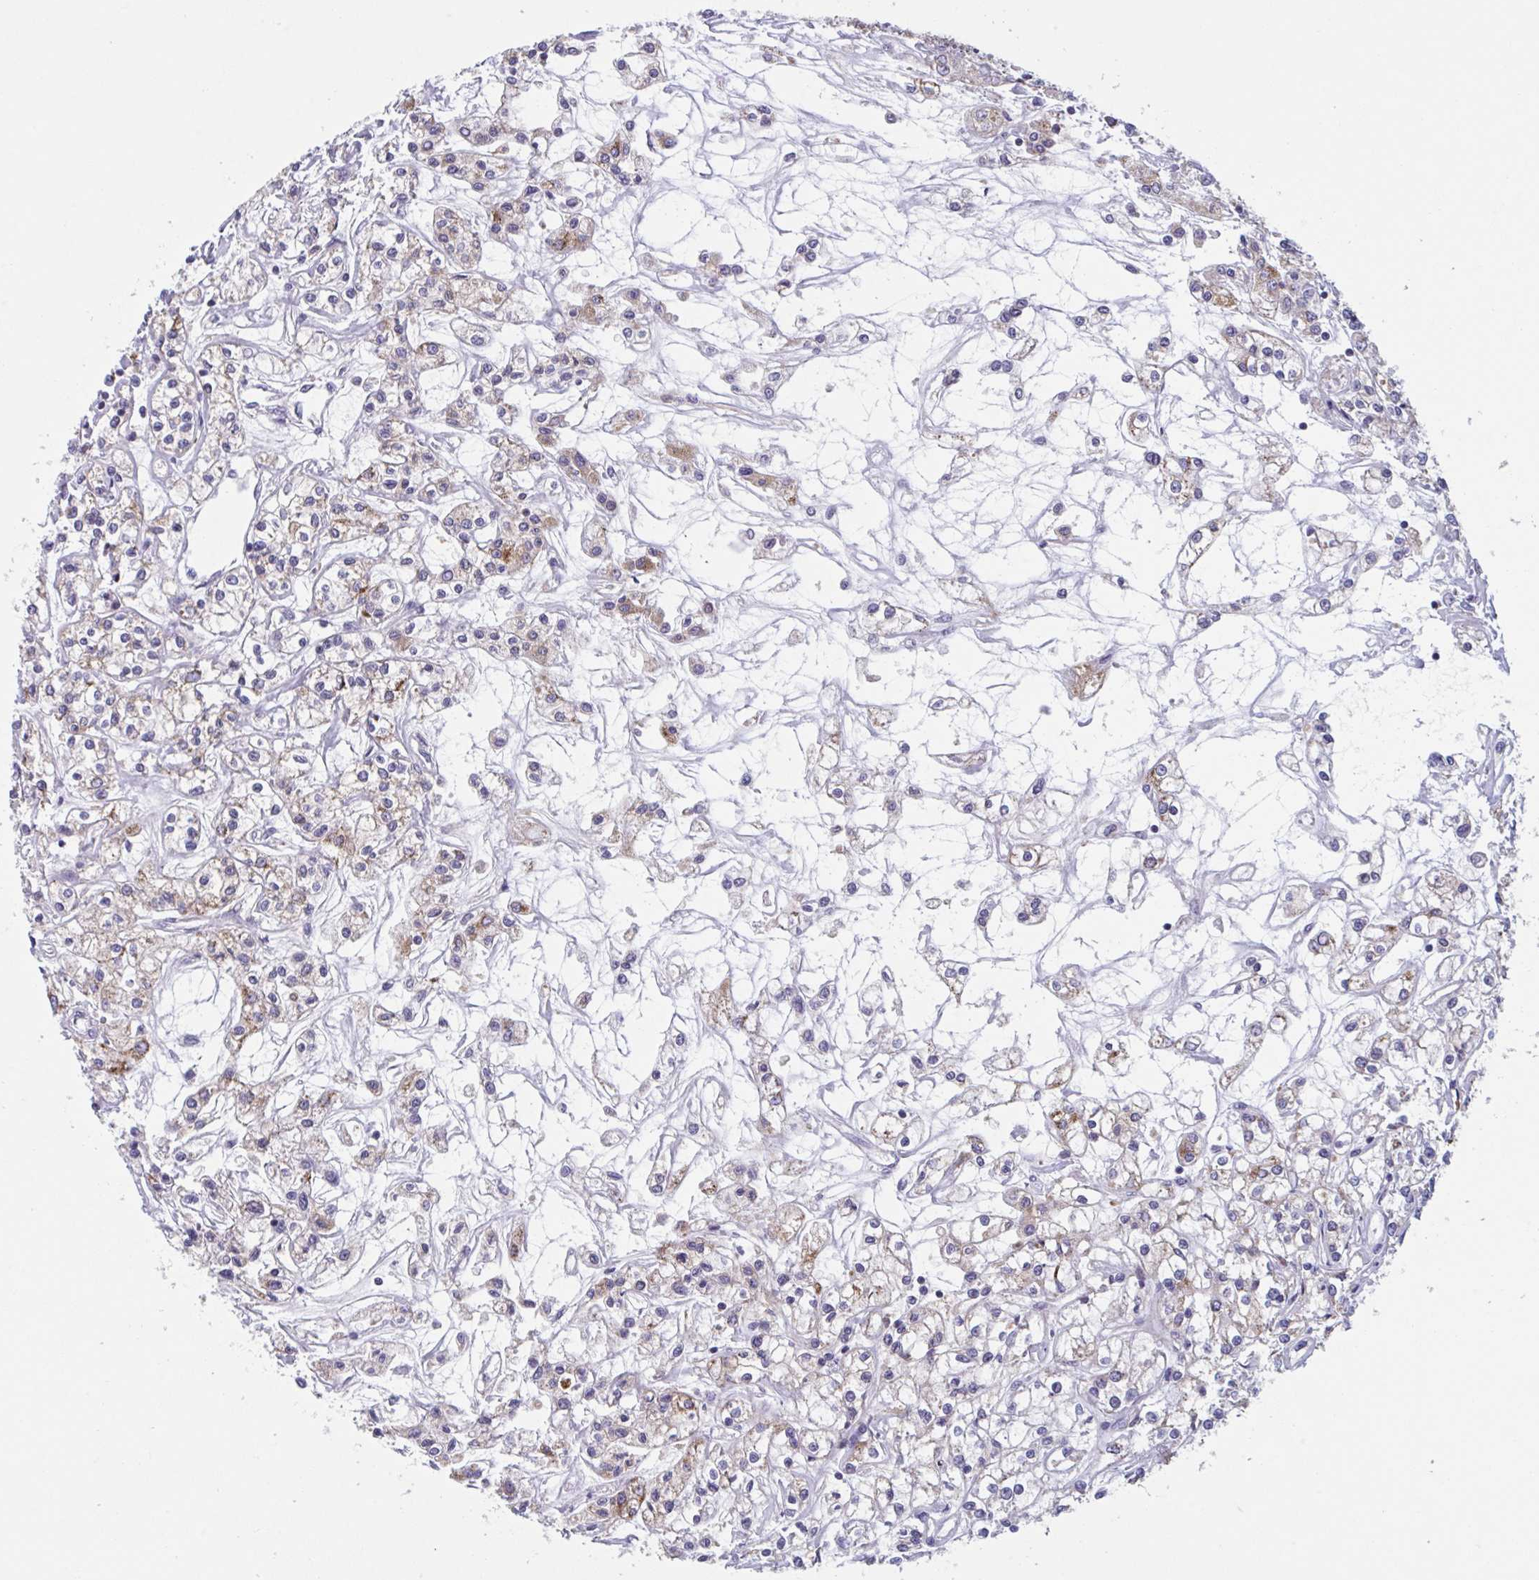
{"staining": {"intensity": "weak", "quantity": "25%-75%", "location": "cytoplasmic/membranous"}, "tissue": "renal cancer", "cell_type": "Tumor cells", "image_type": "cancer", "snomed": [{"axis": "morphology", "description": "Adenocarcinoma, NOS"}, {"axis": "topography", "description": "Kidney"}], "caption": "The image displays a brown stain indicating the presence of a protein in the cytoplasmic/membranous of tumor cells in renal cancer.", "gene": "NIPSNAP1", "patient": {"sex": "female", "age": 59}}